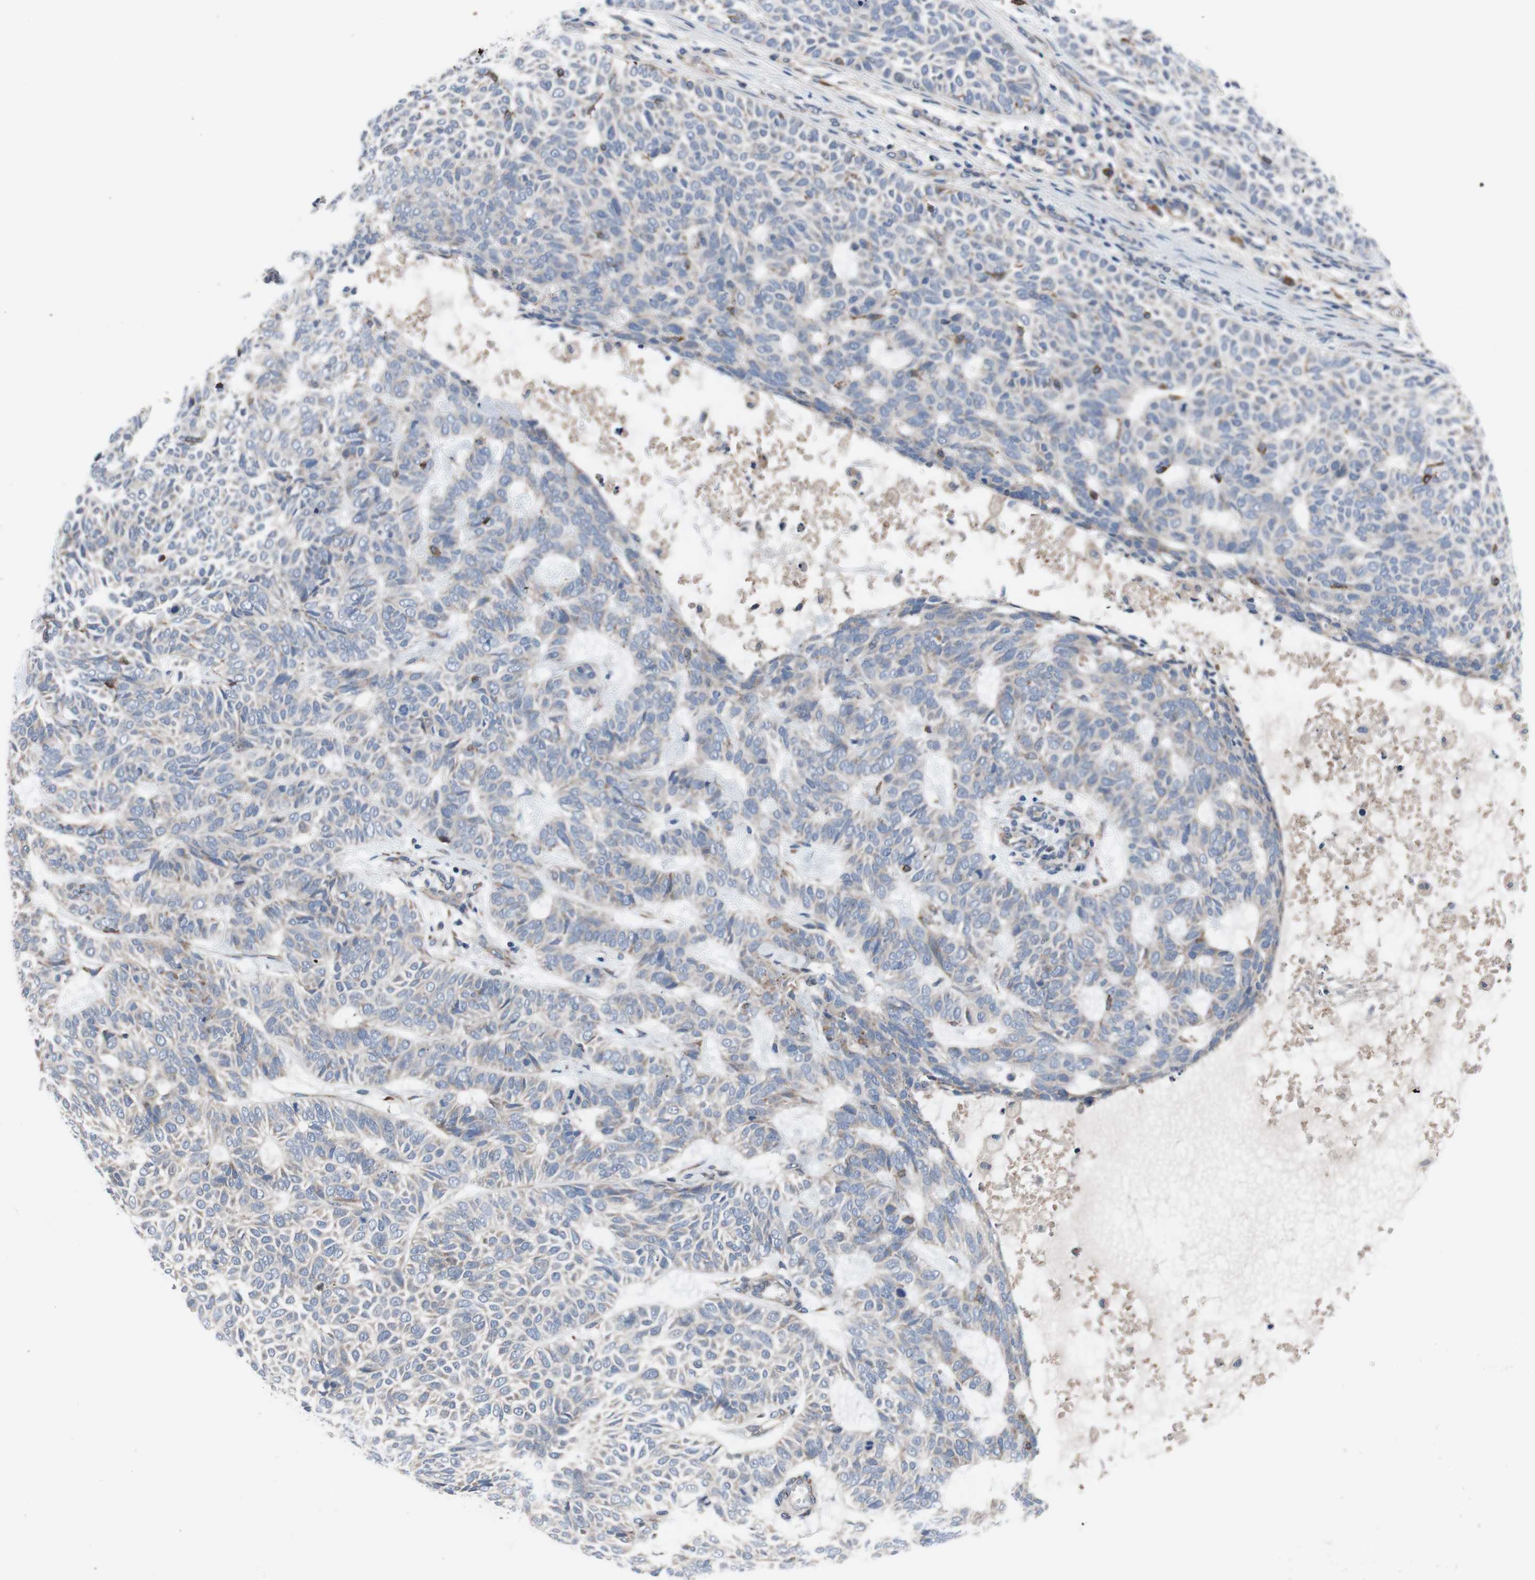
{"staining": {"intensity": "negative", "quantity": "none", "location": "none"}, "tissue": "skin cancer", "cell_type": "Tumor cells", "image_type": "cancer", "snomed": [{"axis": "morphology", "description": "Basal cell carcinoma"}, {"axis": "topography", "description": "Skin"}], "caption": "Immunohistochemical staining of basal cell carcinoma (skin) exhibits no significant expression in tumor cells.", "gene": "KANSL1", "patient": {"sex": "male", "age": 87}}